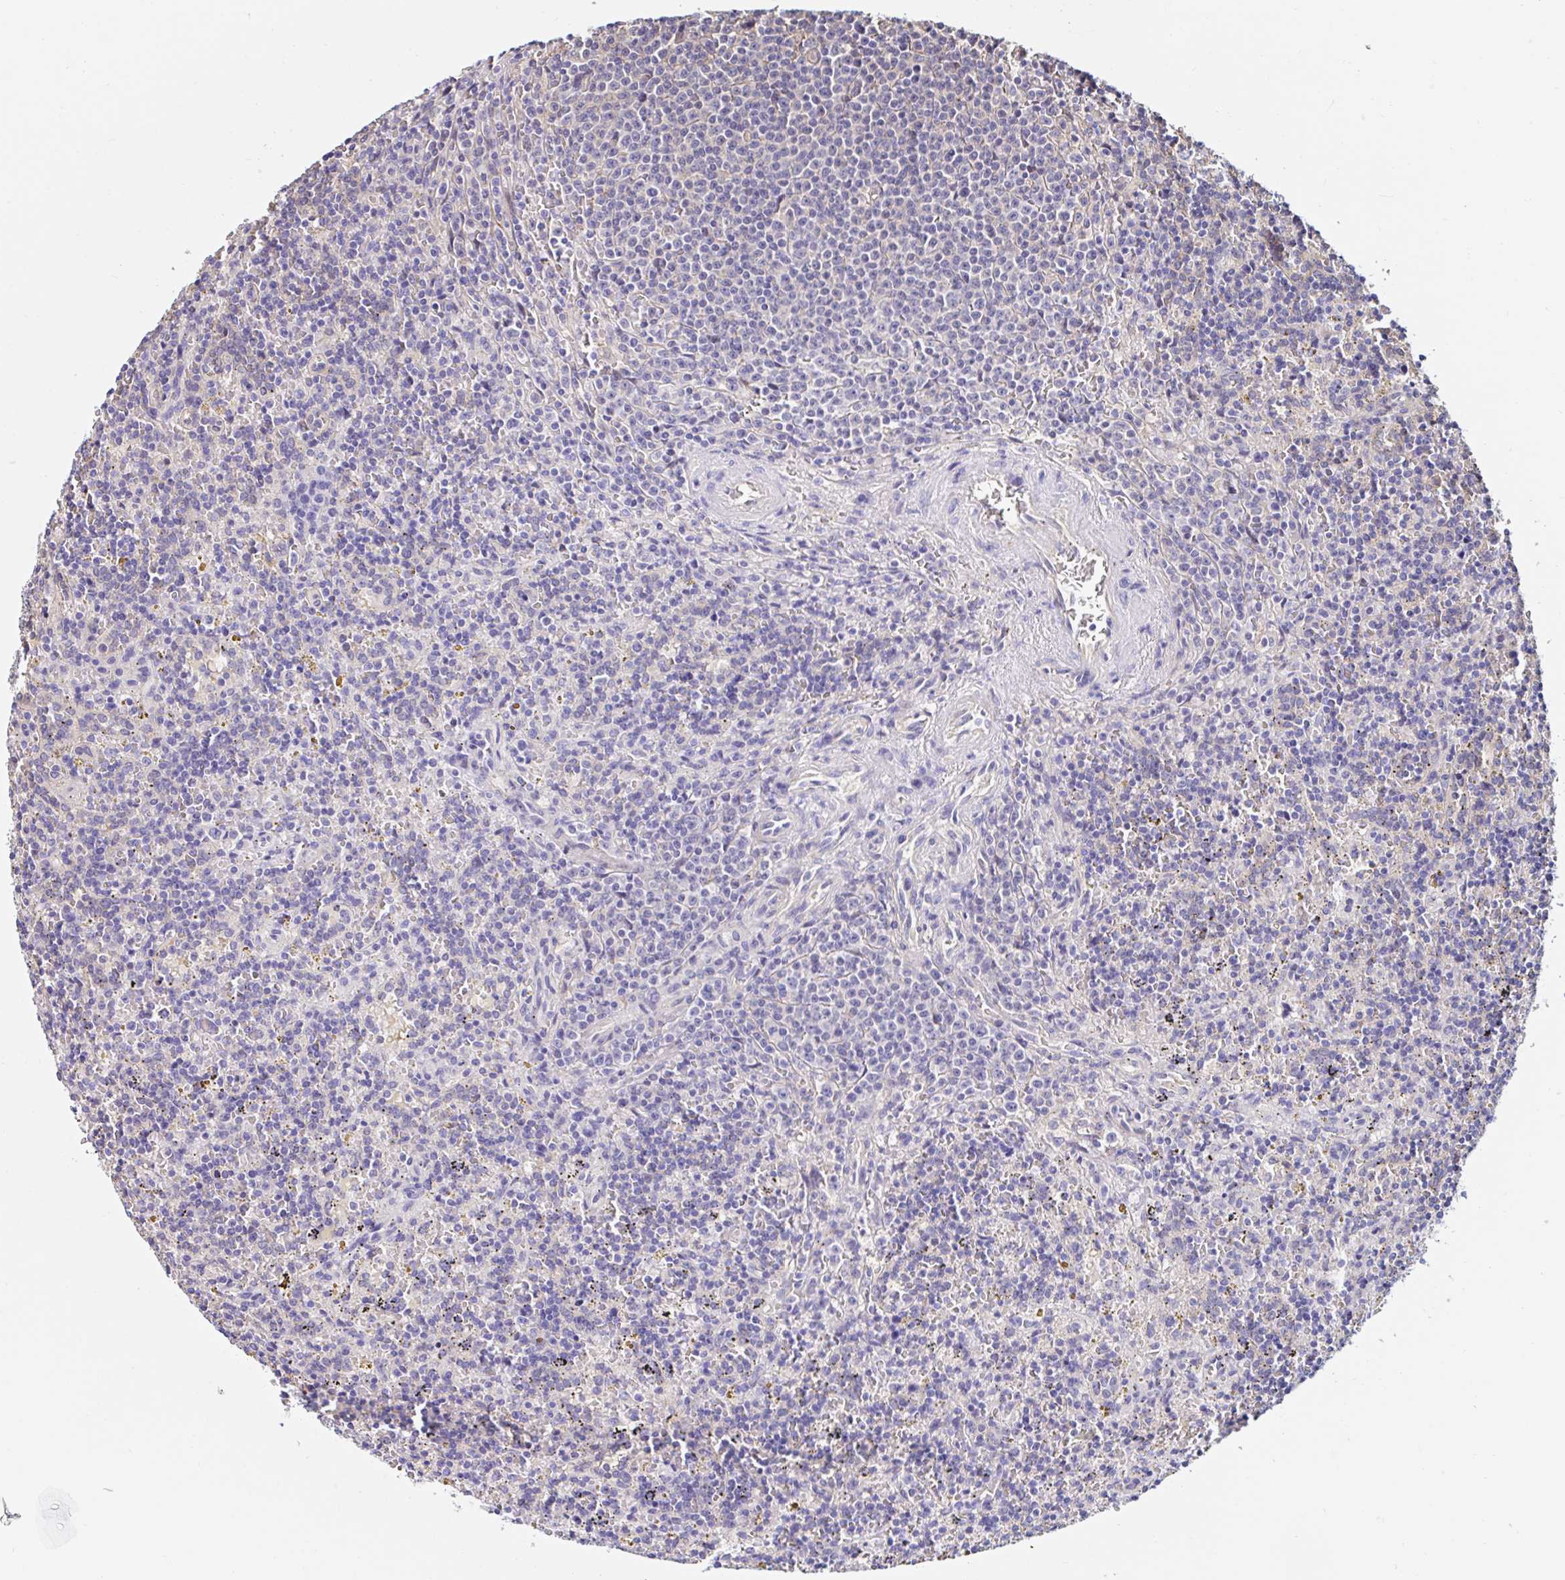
{"staining": {"intensity": "negative", "quantity": "none", "location": "none"}, "tissue": "lymphoma", "cell_type": "Tumor cells", "image_type": "cancer", "snomed": [{"axis": "morphology", "description": "Malignant lymphoma, non-Hodgkin's type, Low grade"}, {"axis": "topography", "description": "Spleen"}], "caption": "Image shows no protein expression in tumor cells of malignant lymphoma, non-Hodgkin's type (low-grade) tissue.", "gene": "RSRP1", "patient": {"sex": "male", "age": 67}}